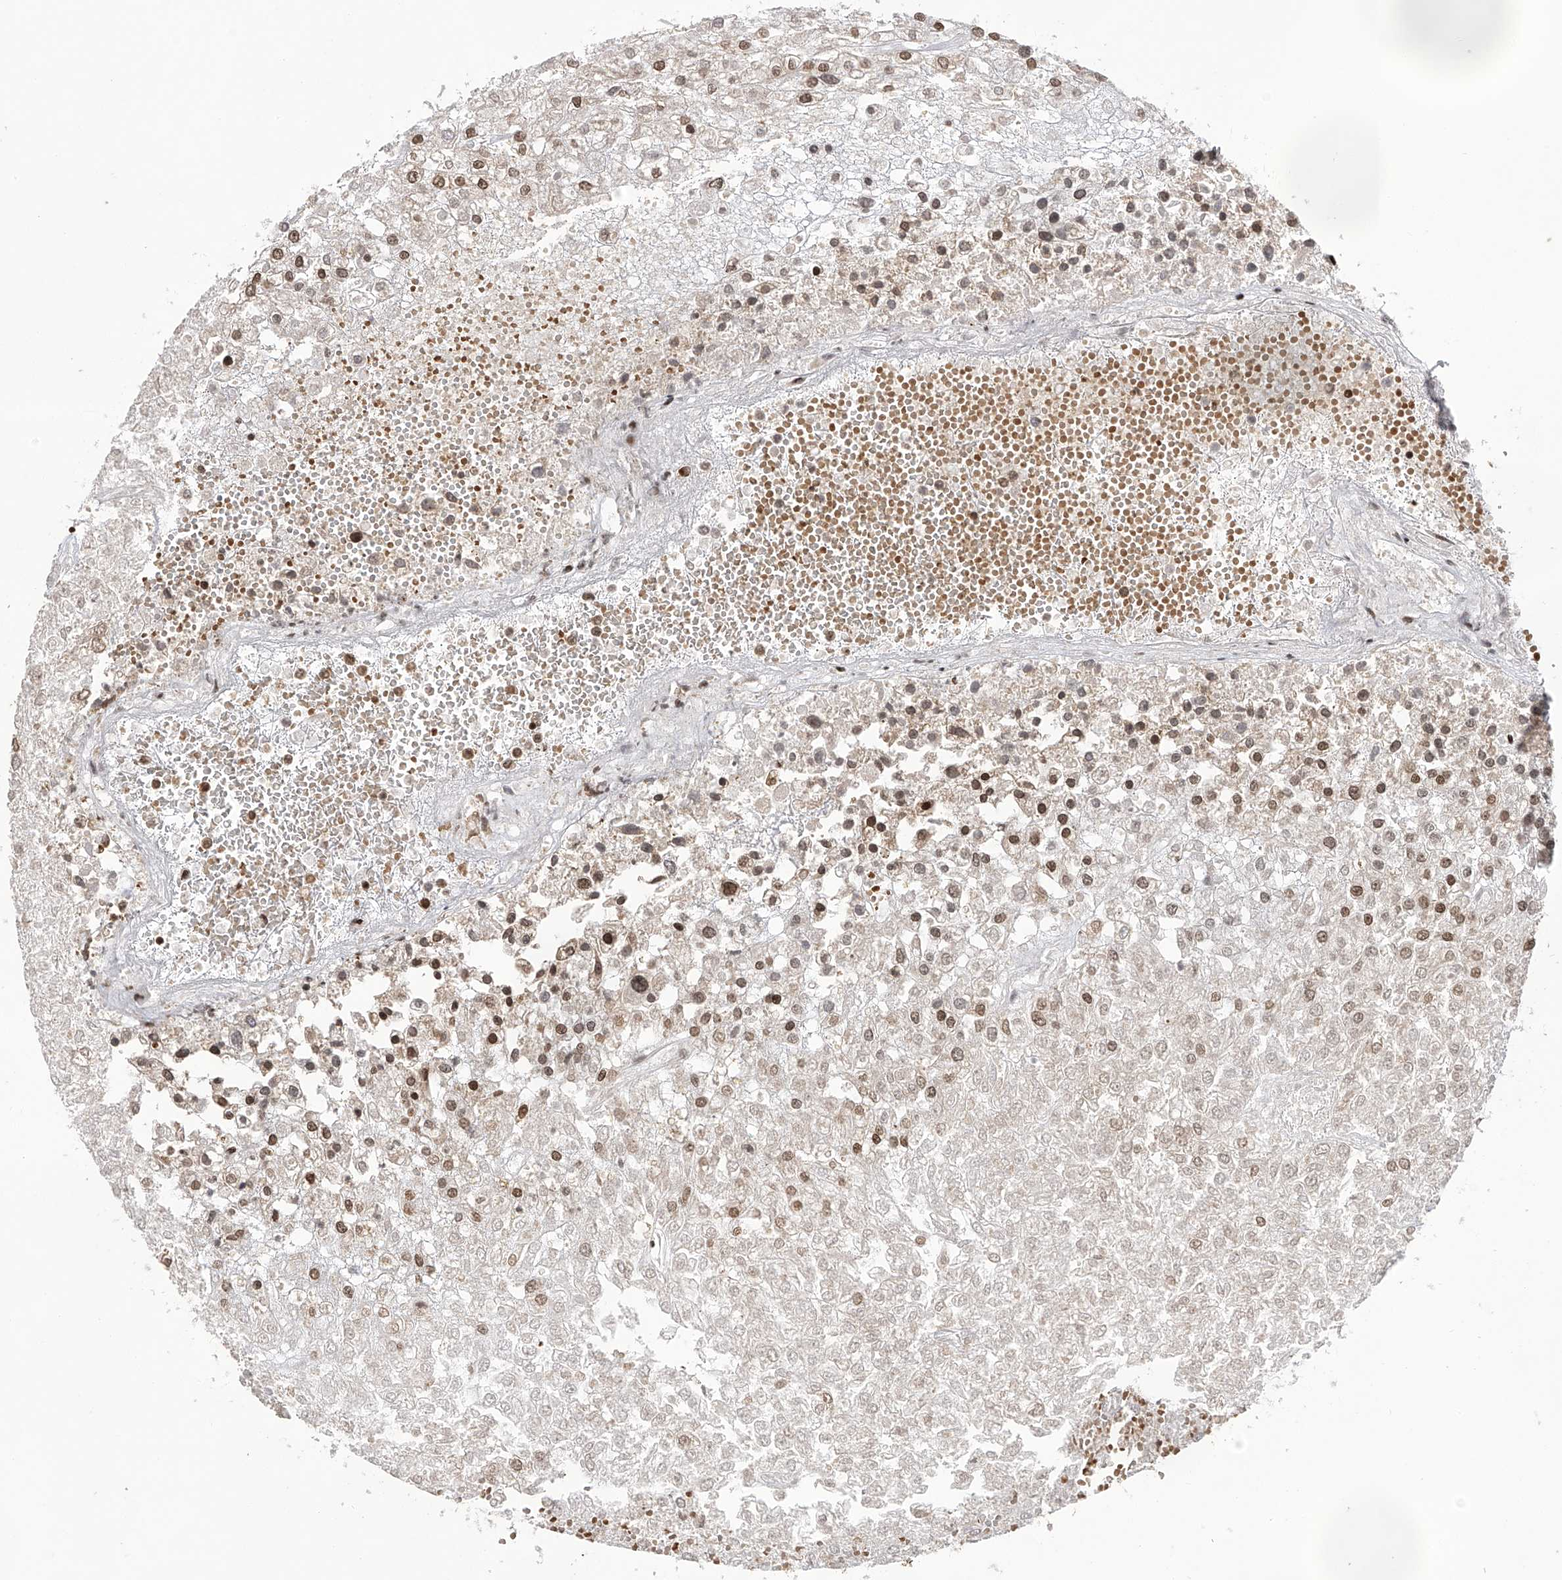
{"staining": {"intensity": "moderate", "quantity": ">75%", "location": "nuclear"}, "tissue": "renal cancer", "cell_type": "Tumor cells", "image_type": "cancer", "snomed": [{"axis": "morphology", "description": "Adenocarcinoma, NOS"}, {"axis": "topography", "description": "Kidney"}], "caption": "Human renal adenocarcinoma stained with a brown dye displays moderate nuclear positive staining in approximately >75% of tumor cells.", "gene": "PAK1IP1", "patient": {"sex": "female", "age": 54}}